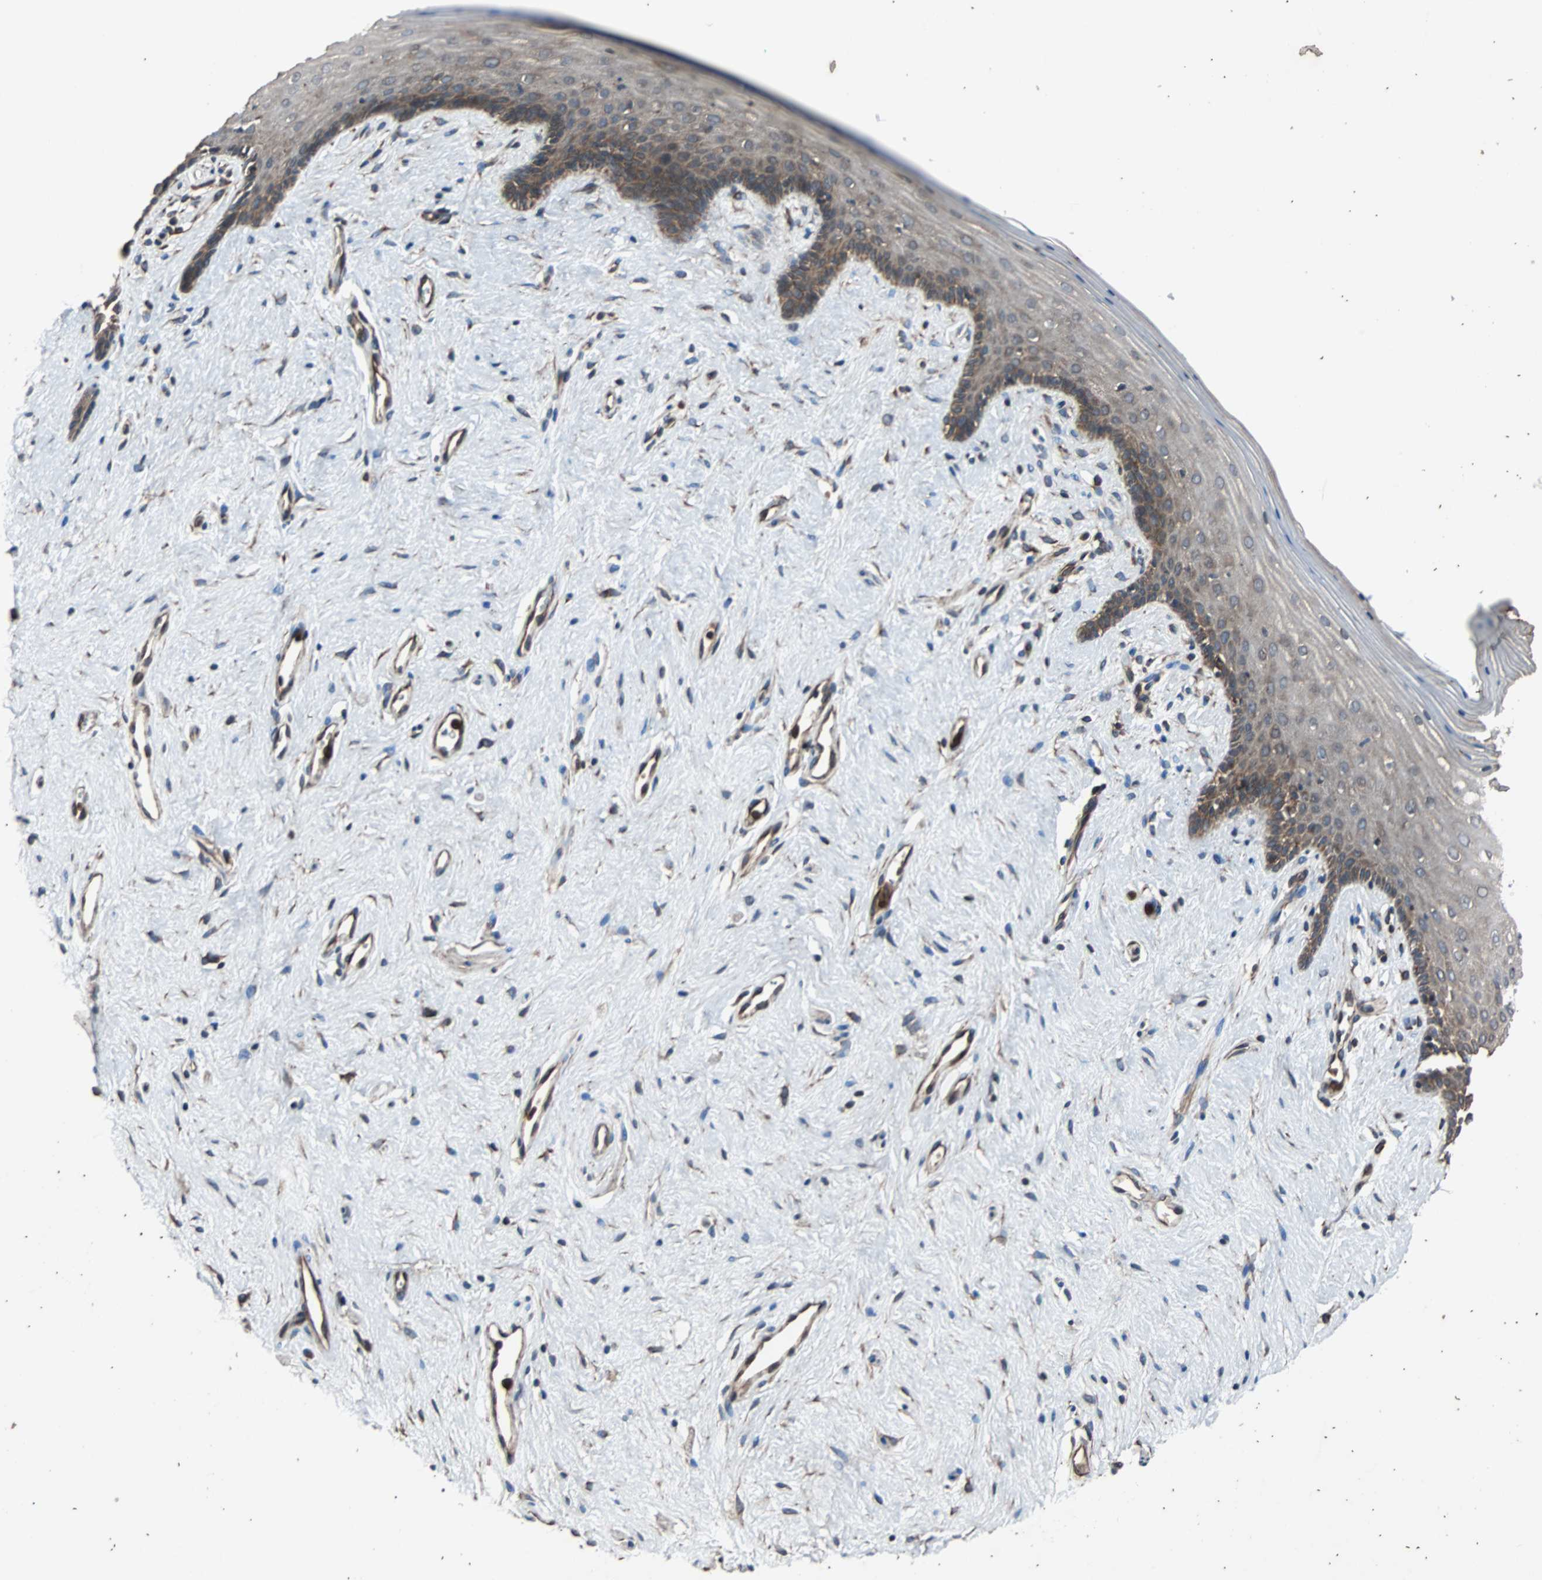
{"staining": {"intensity": "moderate", "quantity": "<25%", "location": "cytoplasmic/membranous"}, "tissue": "vagina", "cell_type": "Squamous epithelial cells", "image_type": "normal", "snomed": [{"axis": "morphology", "description": "Normal tissue, NOS"}, {"axis": "topography", "description": "Vagina"}], "caption": "IHC of unremarkable human vagina exhibits low levels of moderate cytoplasmic/membranous positivity in about <25% of squamous epithelial cells. The staining is performed using DAB (3,3'-diaminobenzidine) brown chromogen to label protein expression. The nuclei are counter-stained blue using hematoxylin.", "gene": "ACTR3", "patient": {"sex": "female", "age": 44}}